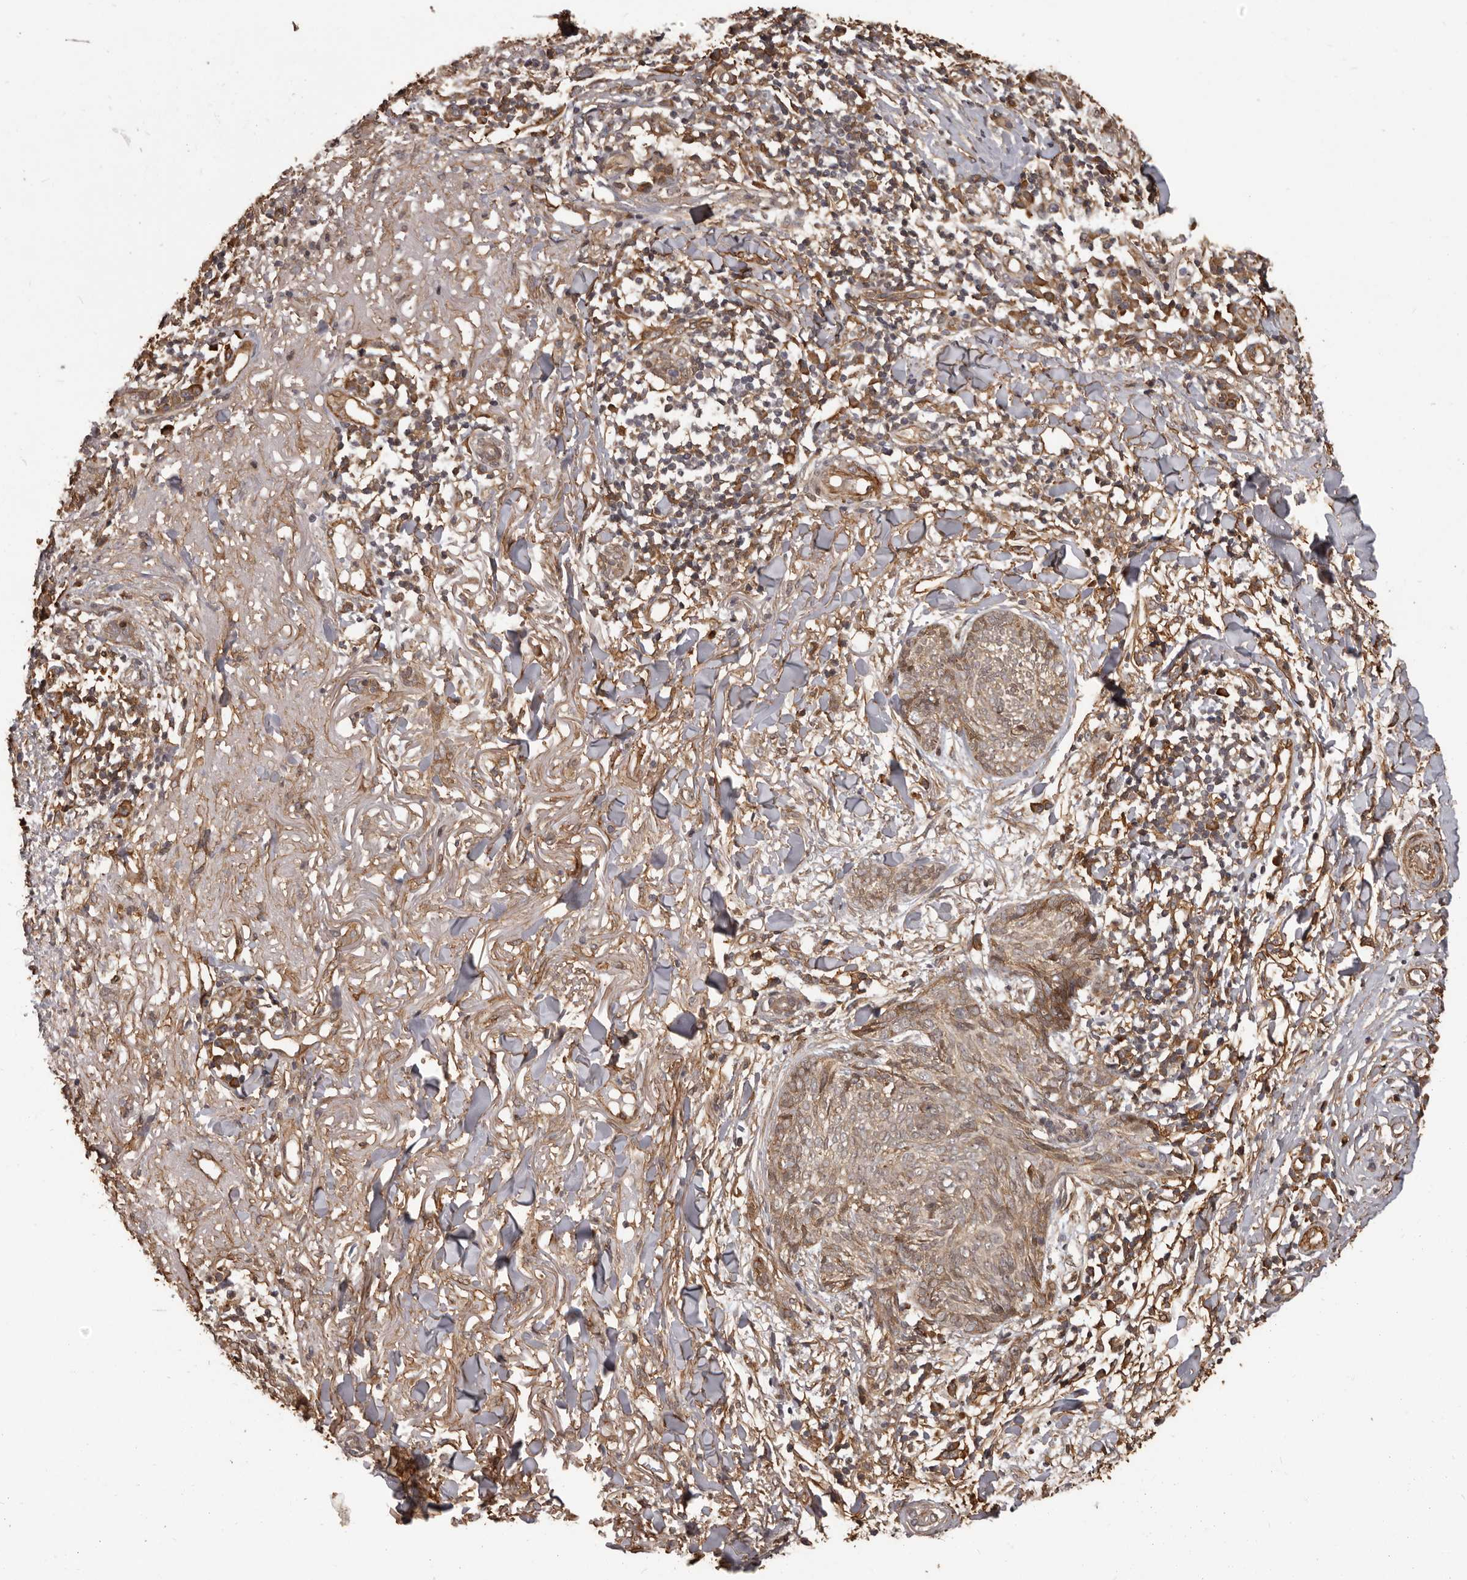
{"staining": {"intensity": "weak", "quantity": ">75%", "location": "cytoplasmic/membranous"}, "tissue": "skin cancer", "cell_type": "Tumor cells", "image_type": "cancer", "snomed": [{"axis": "morphology", "description": "Basal cell carcinoma"}, {"axis": "topography", "description": "Skin"}], "caption": "IHC (DAB) staining of human skin cancer (basal cell carcinoma) displays weak cytoplasmic/membranous protein positivity in approximately >75% of tumor cells.", "gene": "SLITRK6", "patient": {"sex": "male", "age": 85}}